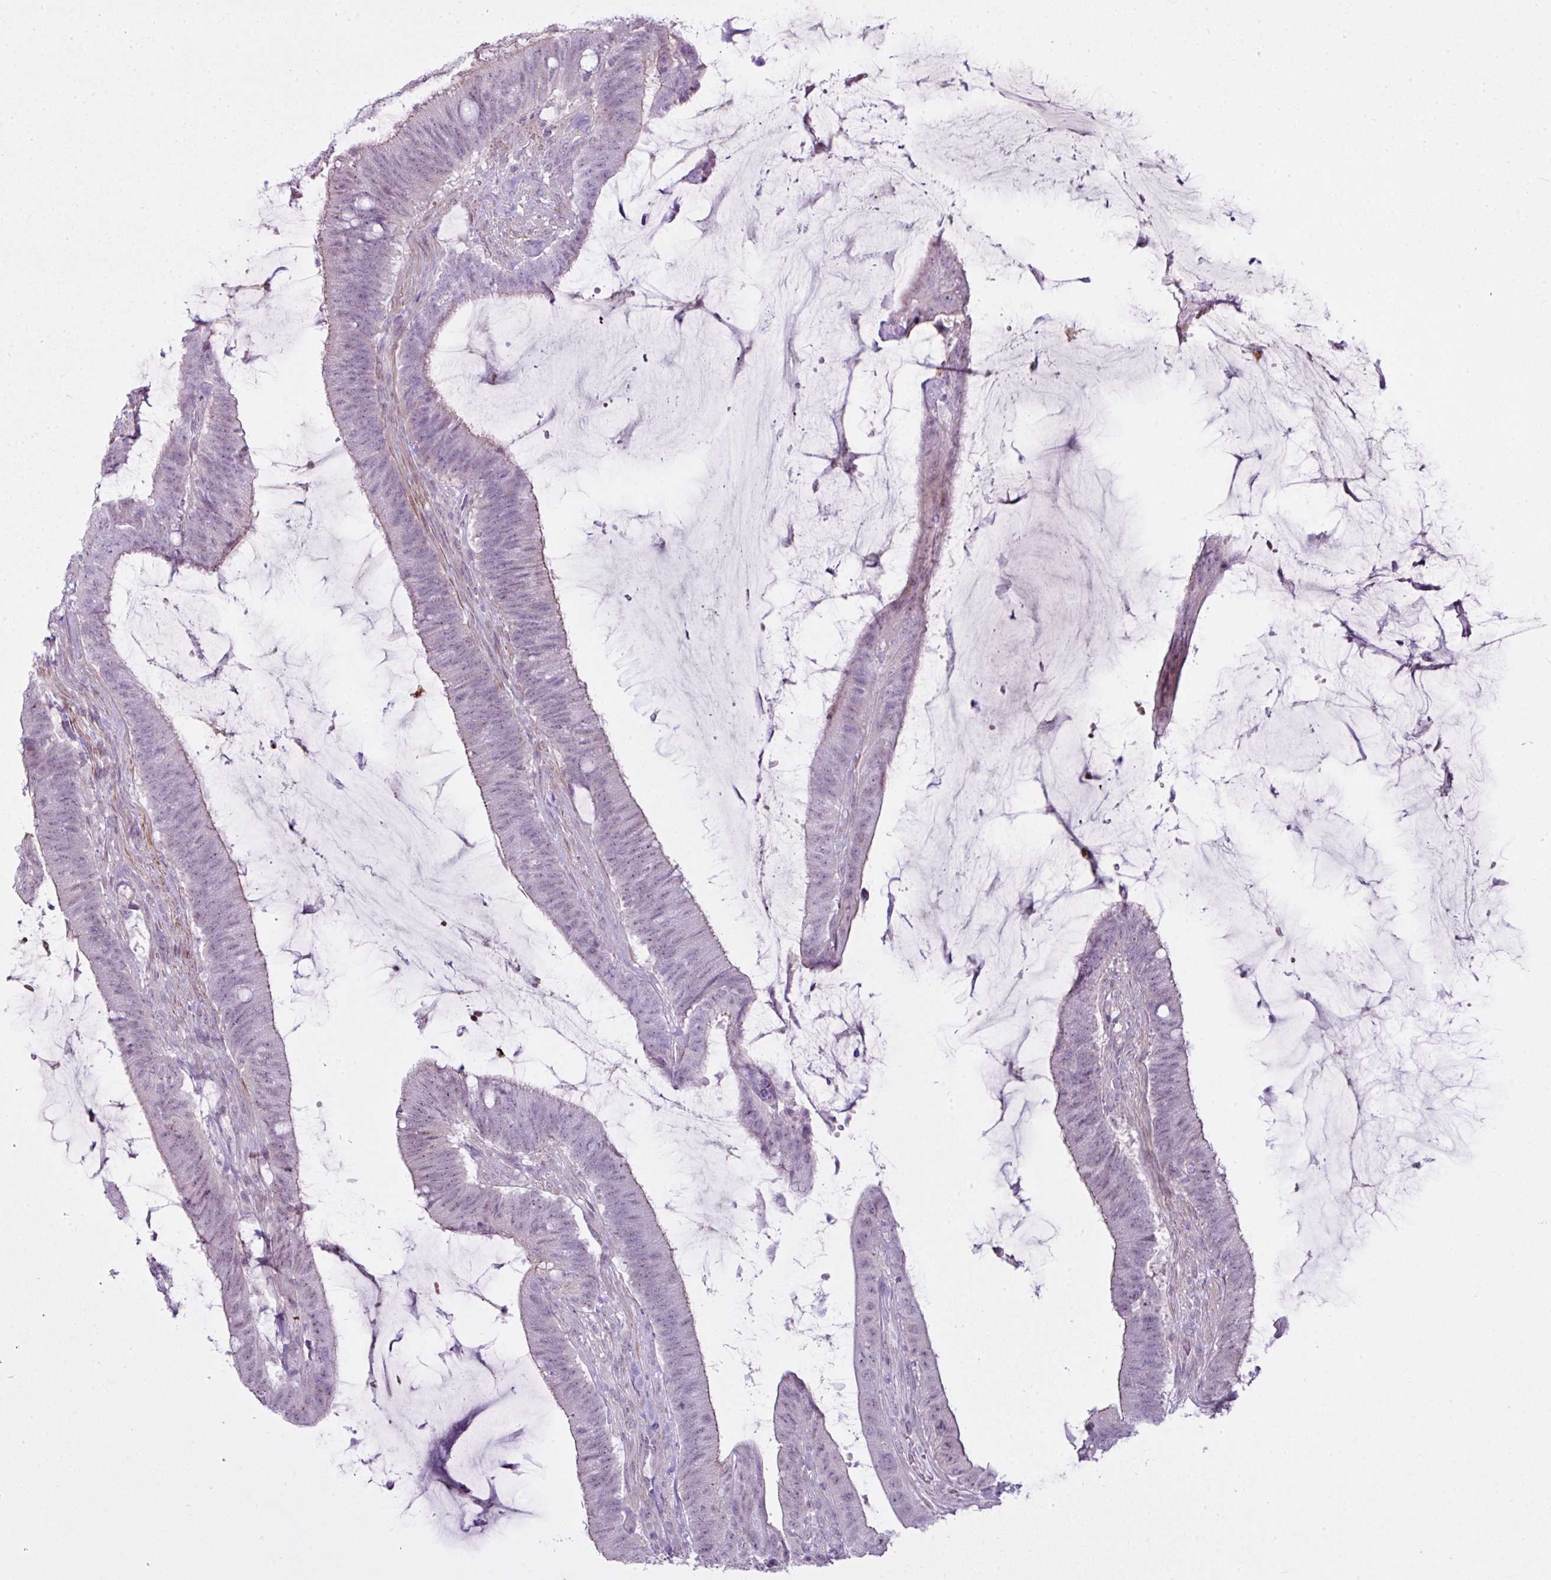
{"staining": {"intensity": "negative", "quantity": "none", "location": "none"}, "tissue": "colorectal cancer", "cell_type": "Tumor cells", "image_type": "cancer", "snomed": [{"axis": "morphology", "description": "Adenocarcinoma, NOS"}, {"axis": "topography", "description": "Colon"}], "caption": "A micrograph of colorectal cancer stained for a protein shows no brown staining in tumor cells.", "gene": "ZNF688", "patient": {"sex": "female", "age": 43}}